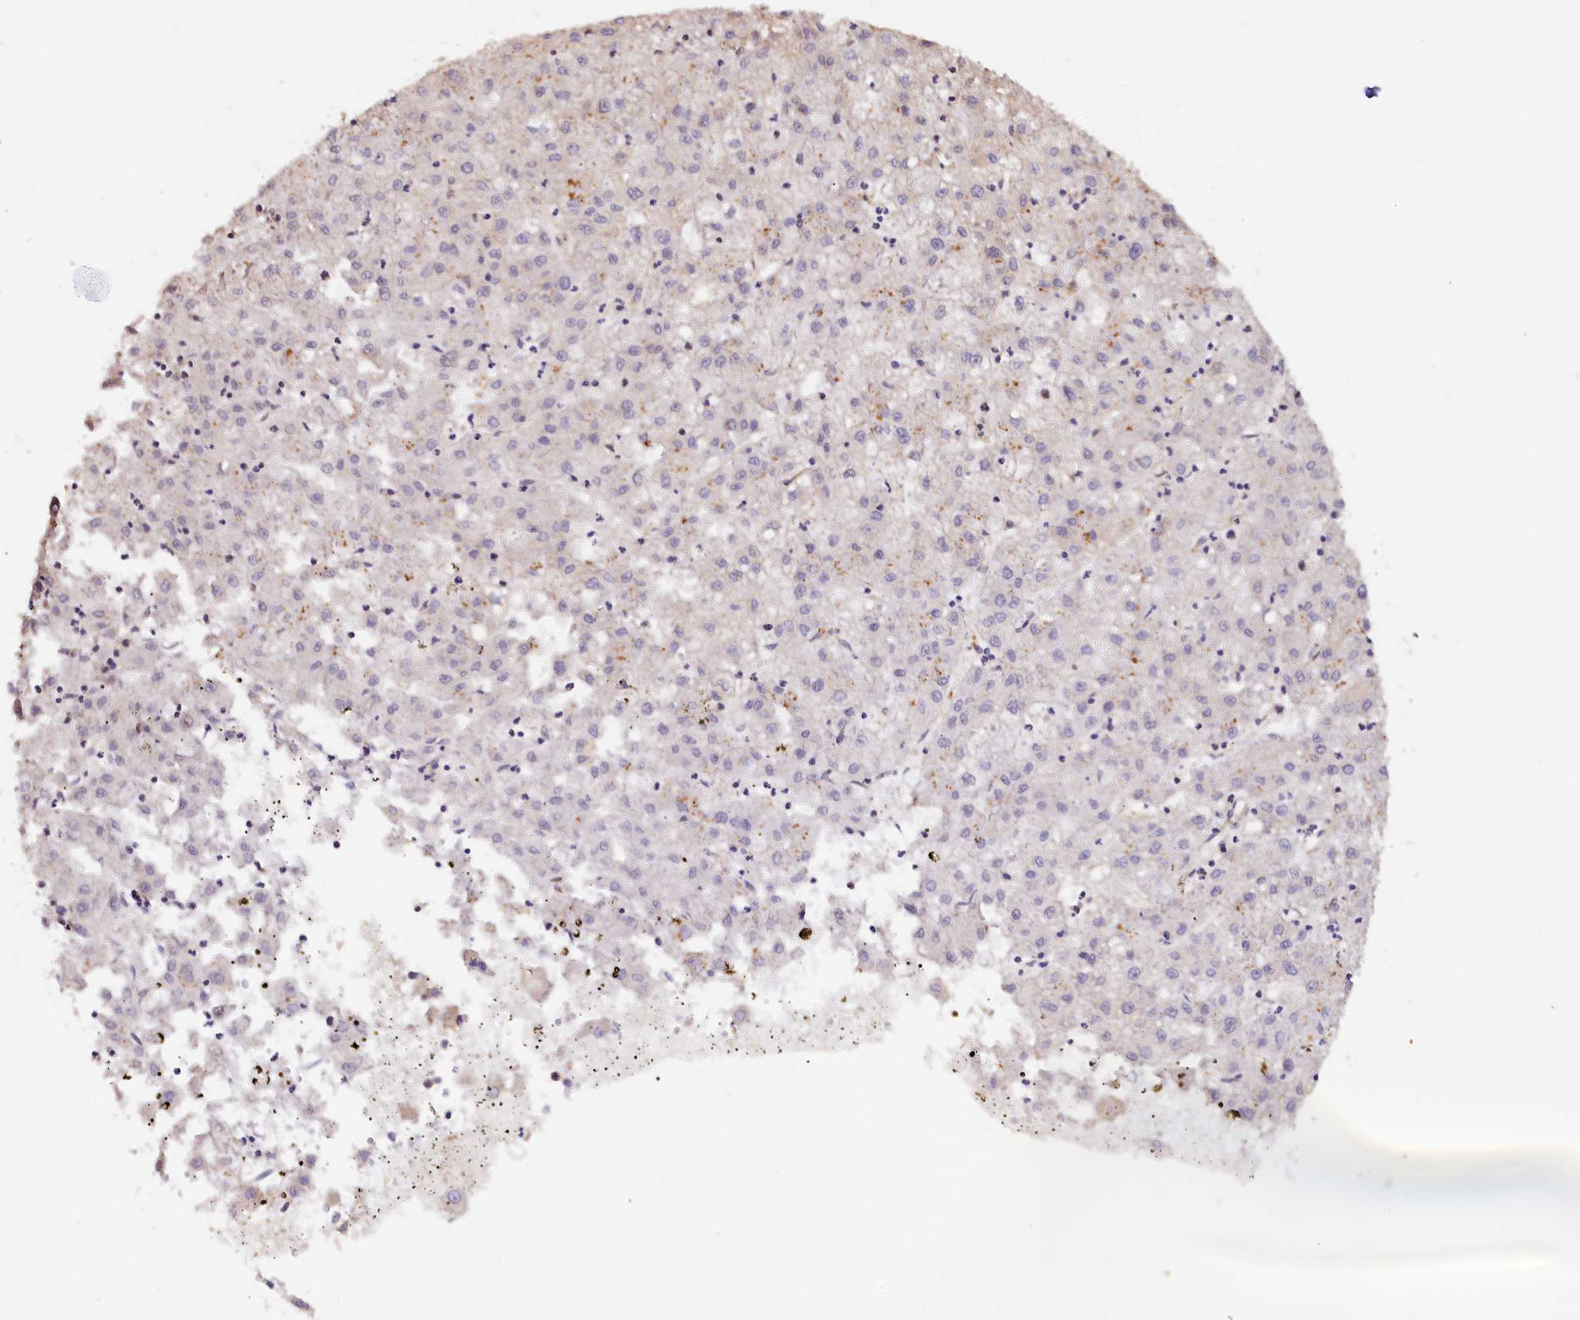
{"staining": {"intensity": "negative", "quantity": "none", "location": "none"}, "tissue": "liver cancer", "cell_type": "Tumor cells", "image_type": "cancer", "snomed": [{"axis": "morphology", "description": "Carcinoma, Hepatocellular, NOS"}, {"axis": "topography", "description": "Liver"}], "caption": "Immunohistochemistry (IHC) micrograph of human liver hepatocellular carcinoma stained for a protein (brown), which displays no positivity in tumor cells.", "gene": "KATNB1", "patient": {"sex": "male", "age": 72}}